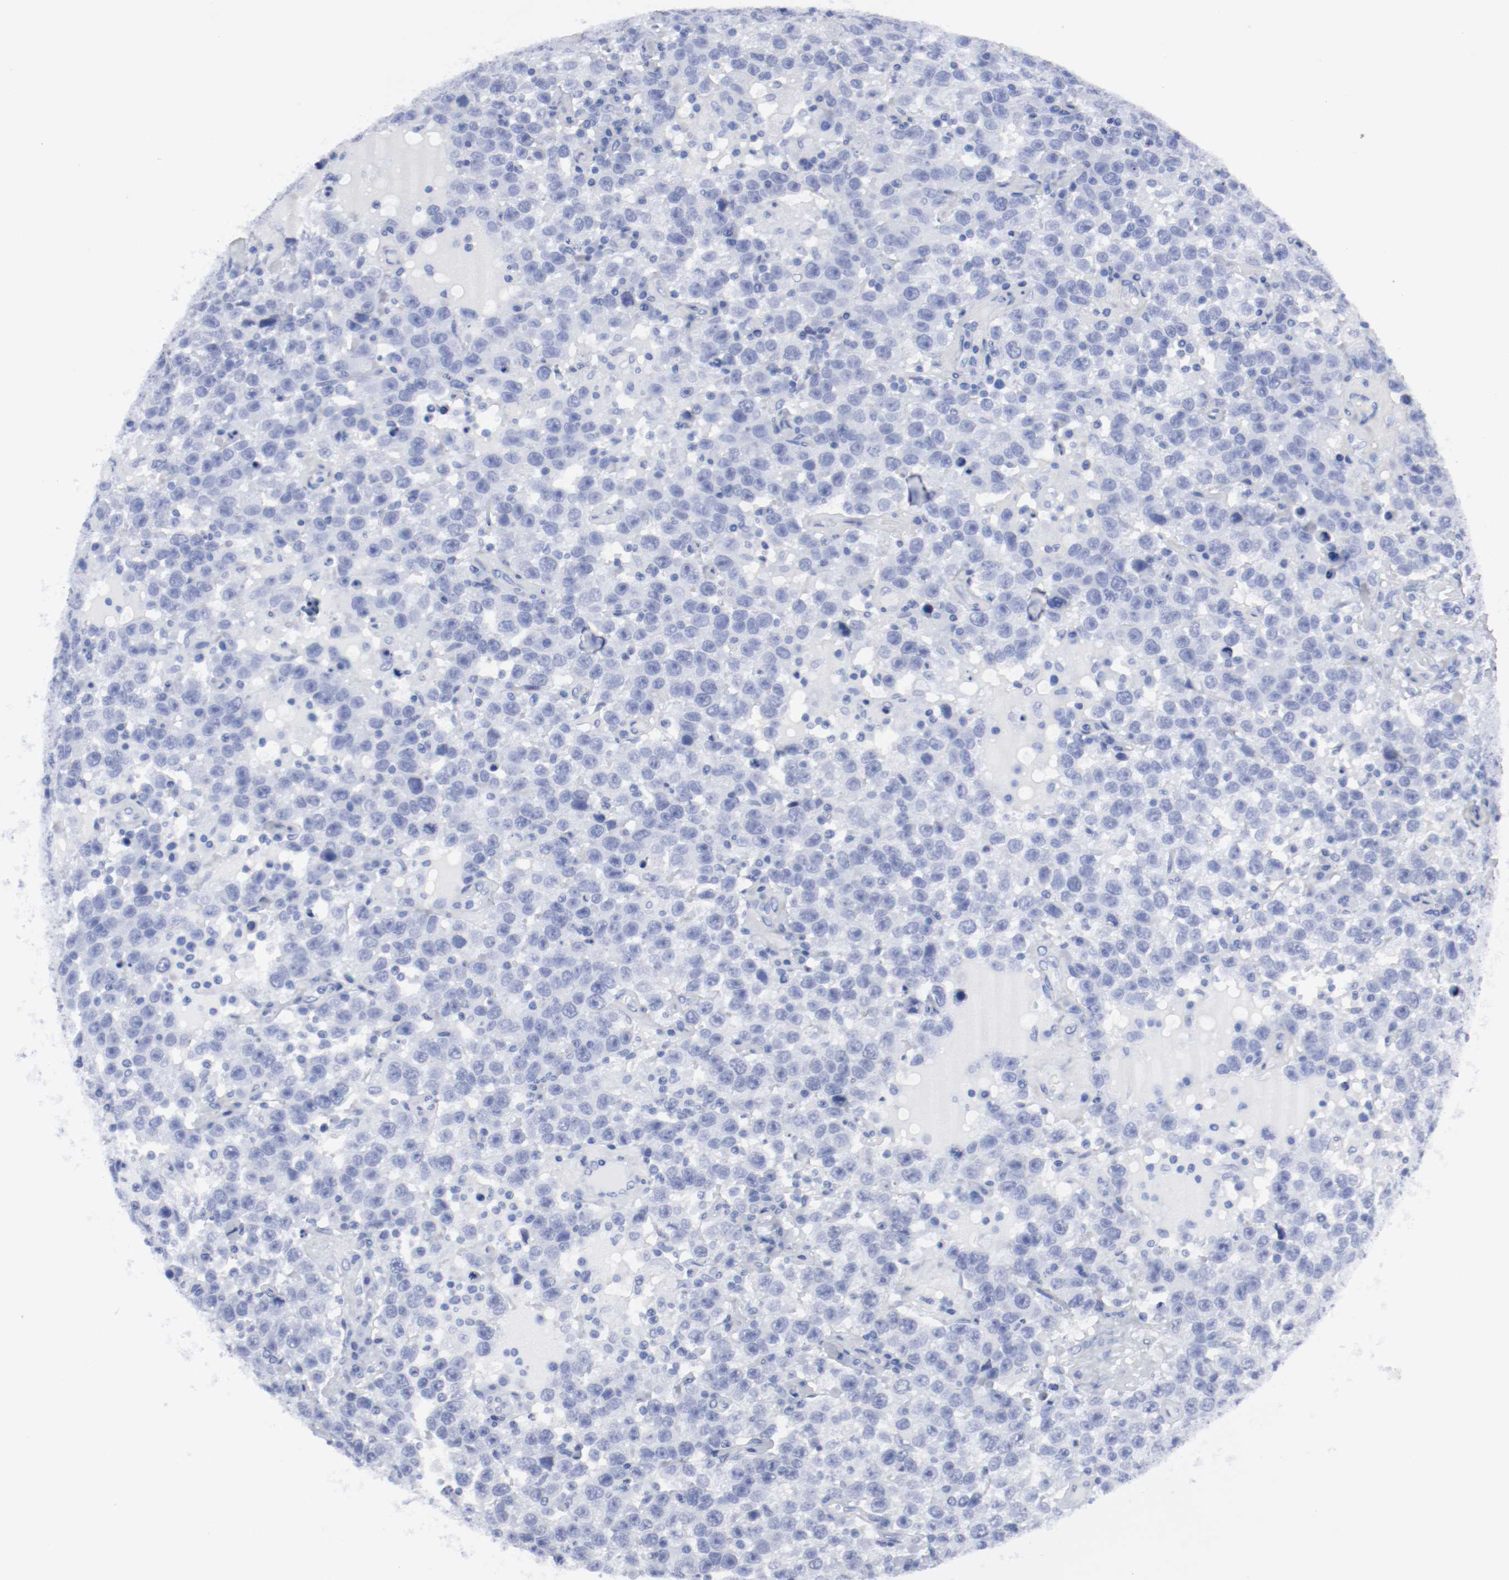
{"staining": {"intensity": "negative", "quantity": "none", "location": "none"}, "tissue": "testis cancer", "cell_type": "Tumor cells", "image_type": "cancer", "snomed": [{"axis": "morphology", "description": "Seminoma, NOS"}, {"axis": "topography", "description": "Testis"}], "caption": "Immunohistochemistry (IHC) image of testis cancer stained for a protein (brown), which shows no expression in tumor cells.", "gene": "TSPAN6", "patient": {"sex": "male", "age": 41}}